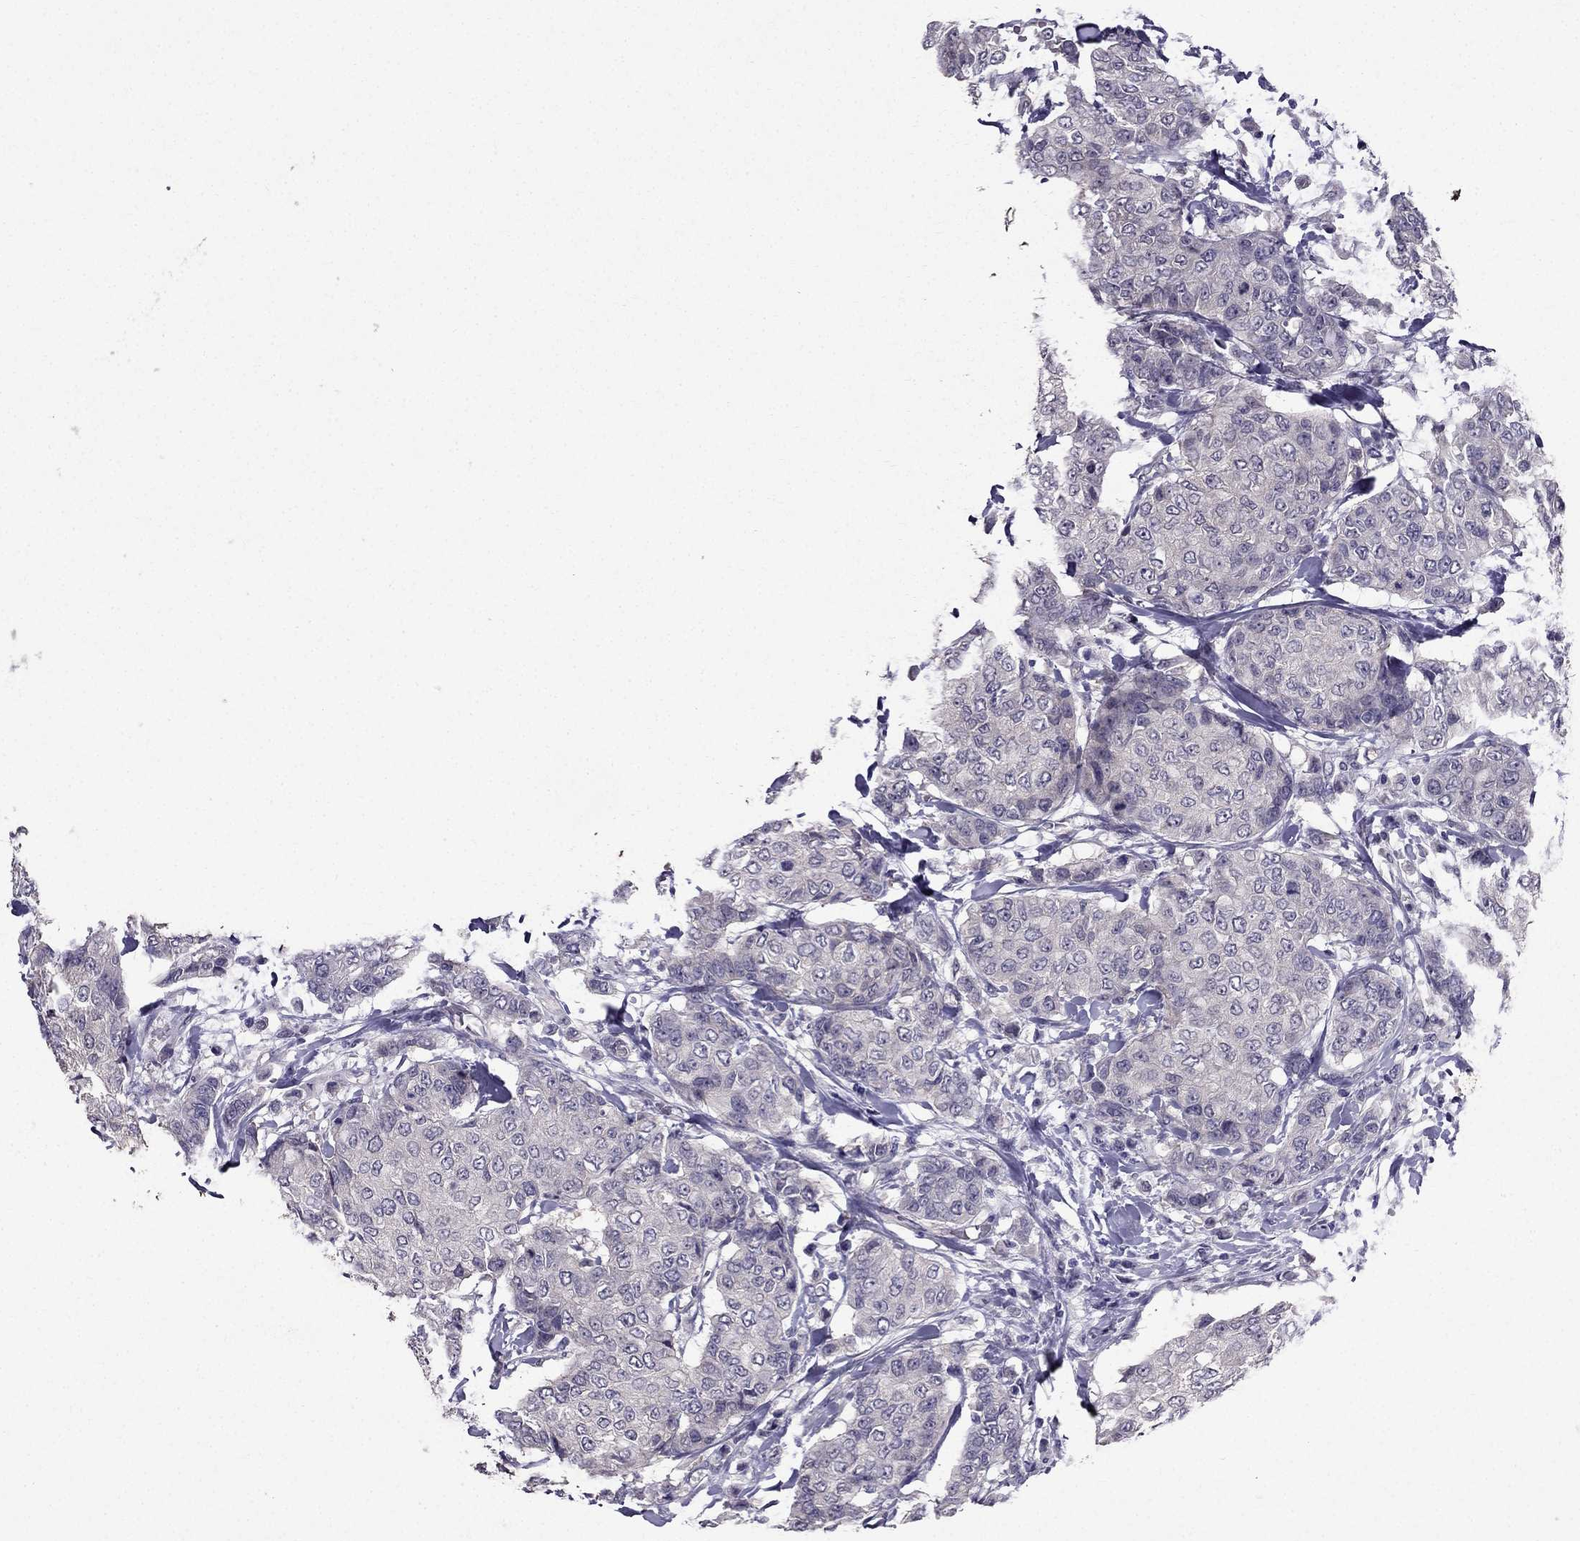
{"staining": {"intensity": "negative", "quantity": "none", "location": "none"}, "tissue": "breast cancer", "cell_type": "Tumor cells", "image_type": "cancer", "snomed": [{"axis": "morphology", "description": "Duct carcinoma"}, {"axis": "topography", "description": "Breast"}], "caption": "Immunohistochemistry (IHC) micrograph of human breast cancer stained for a protein (brown), which demonstrates no staining in tumor cells.", "gene": "DUSP15", "patient": {"sex": "female", "age": 27}}